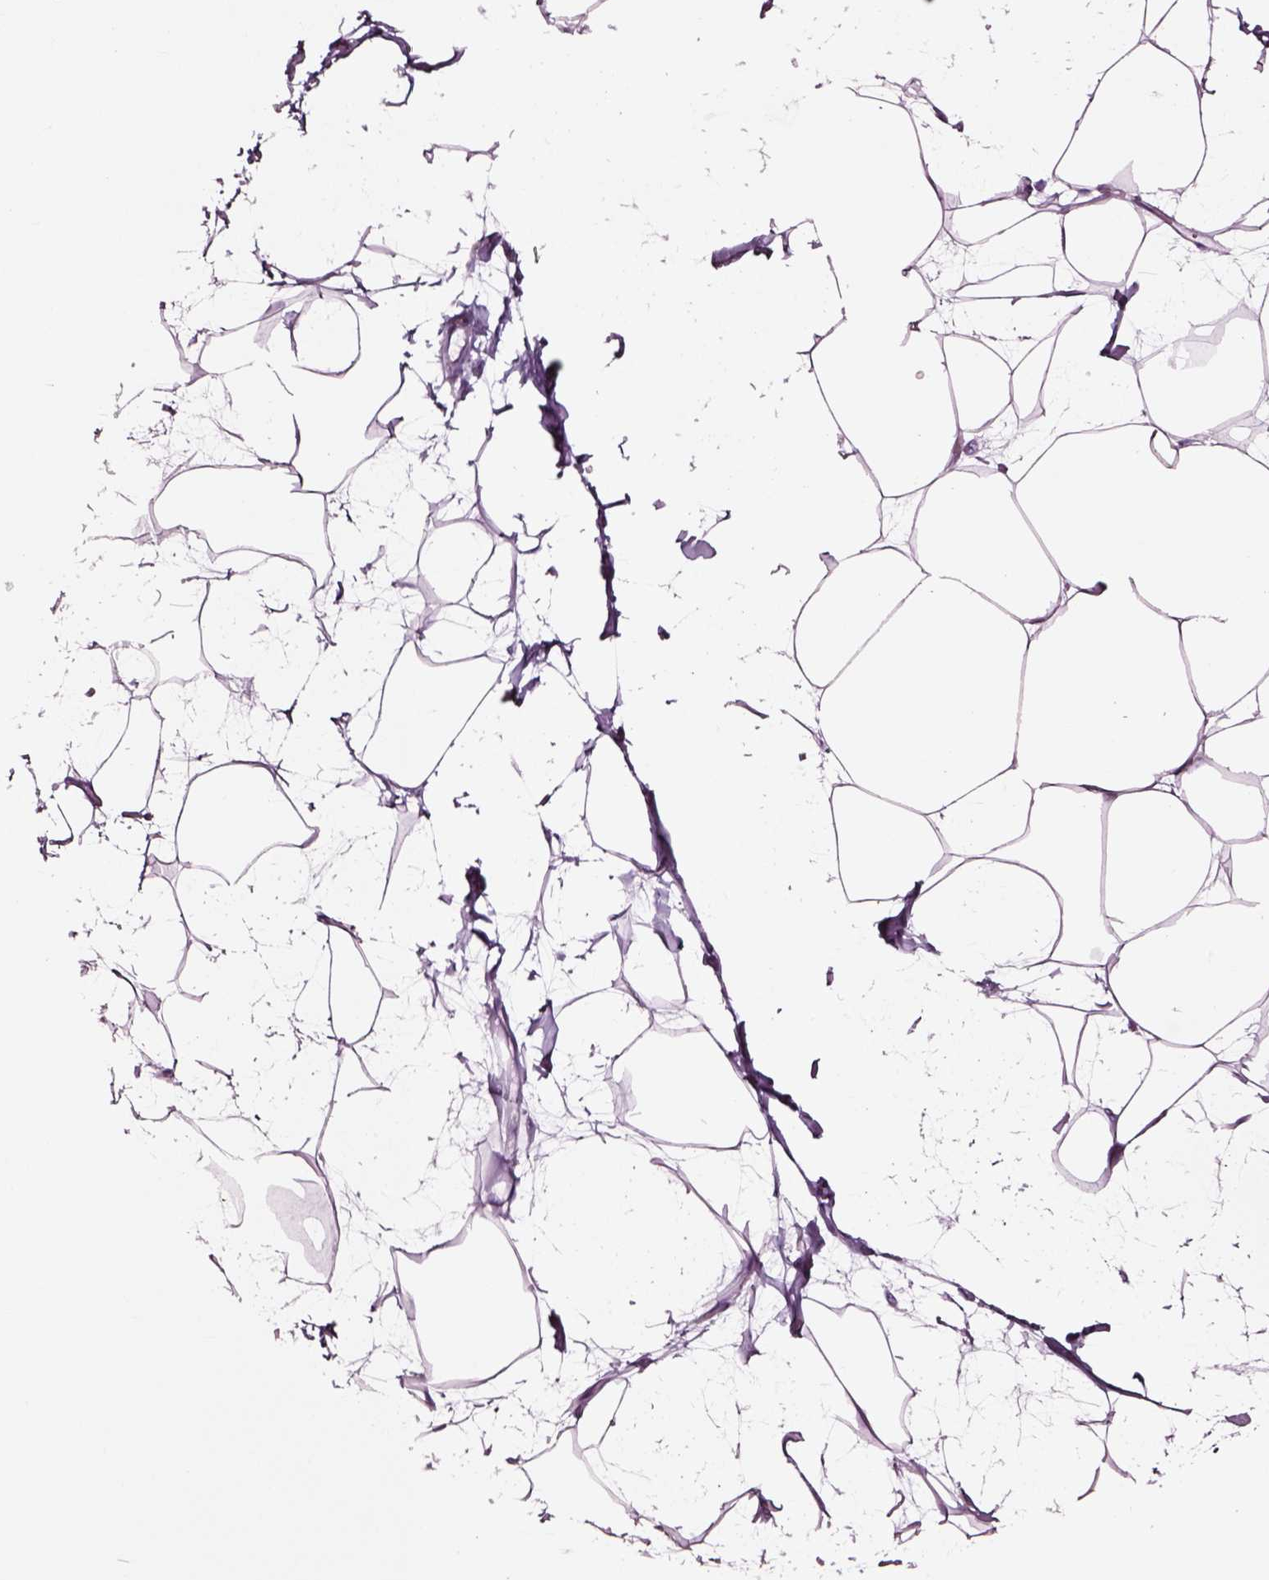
{"staining": {"intensity": "negative", "quantity": "none", "location": "none"}, "tissue": "breast", "cell_type": "Adipocytes", "image_type": "normal", "snomed": [{"axis": "morphology", "description": "Normal tissue, NOS"}, {"axis": "topography", "description": "Breast"}], "caption": "Breast stained for a protein using IHC reveals no staining adipocytes.", "gene": "SOX10", "patient": {"sex": "female", "age": 45}}